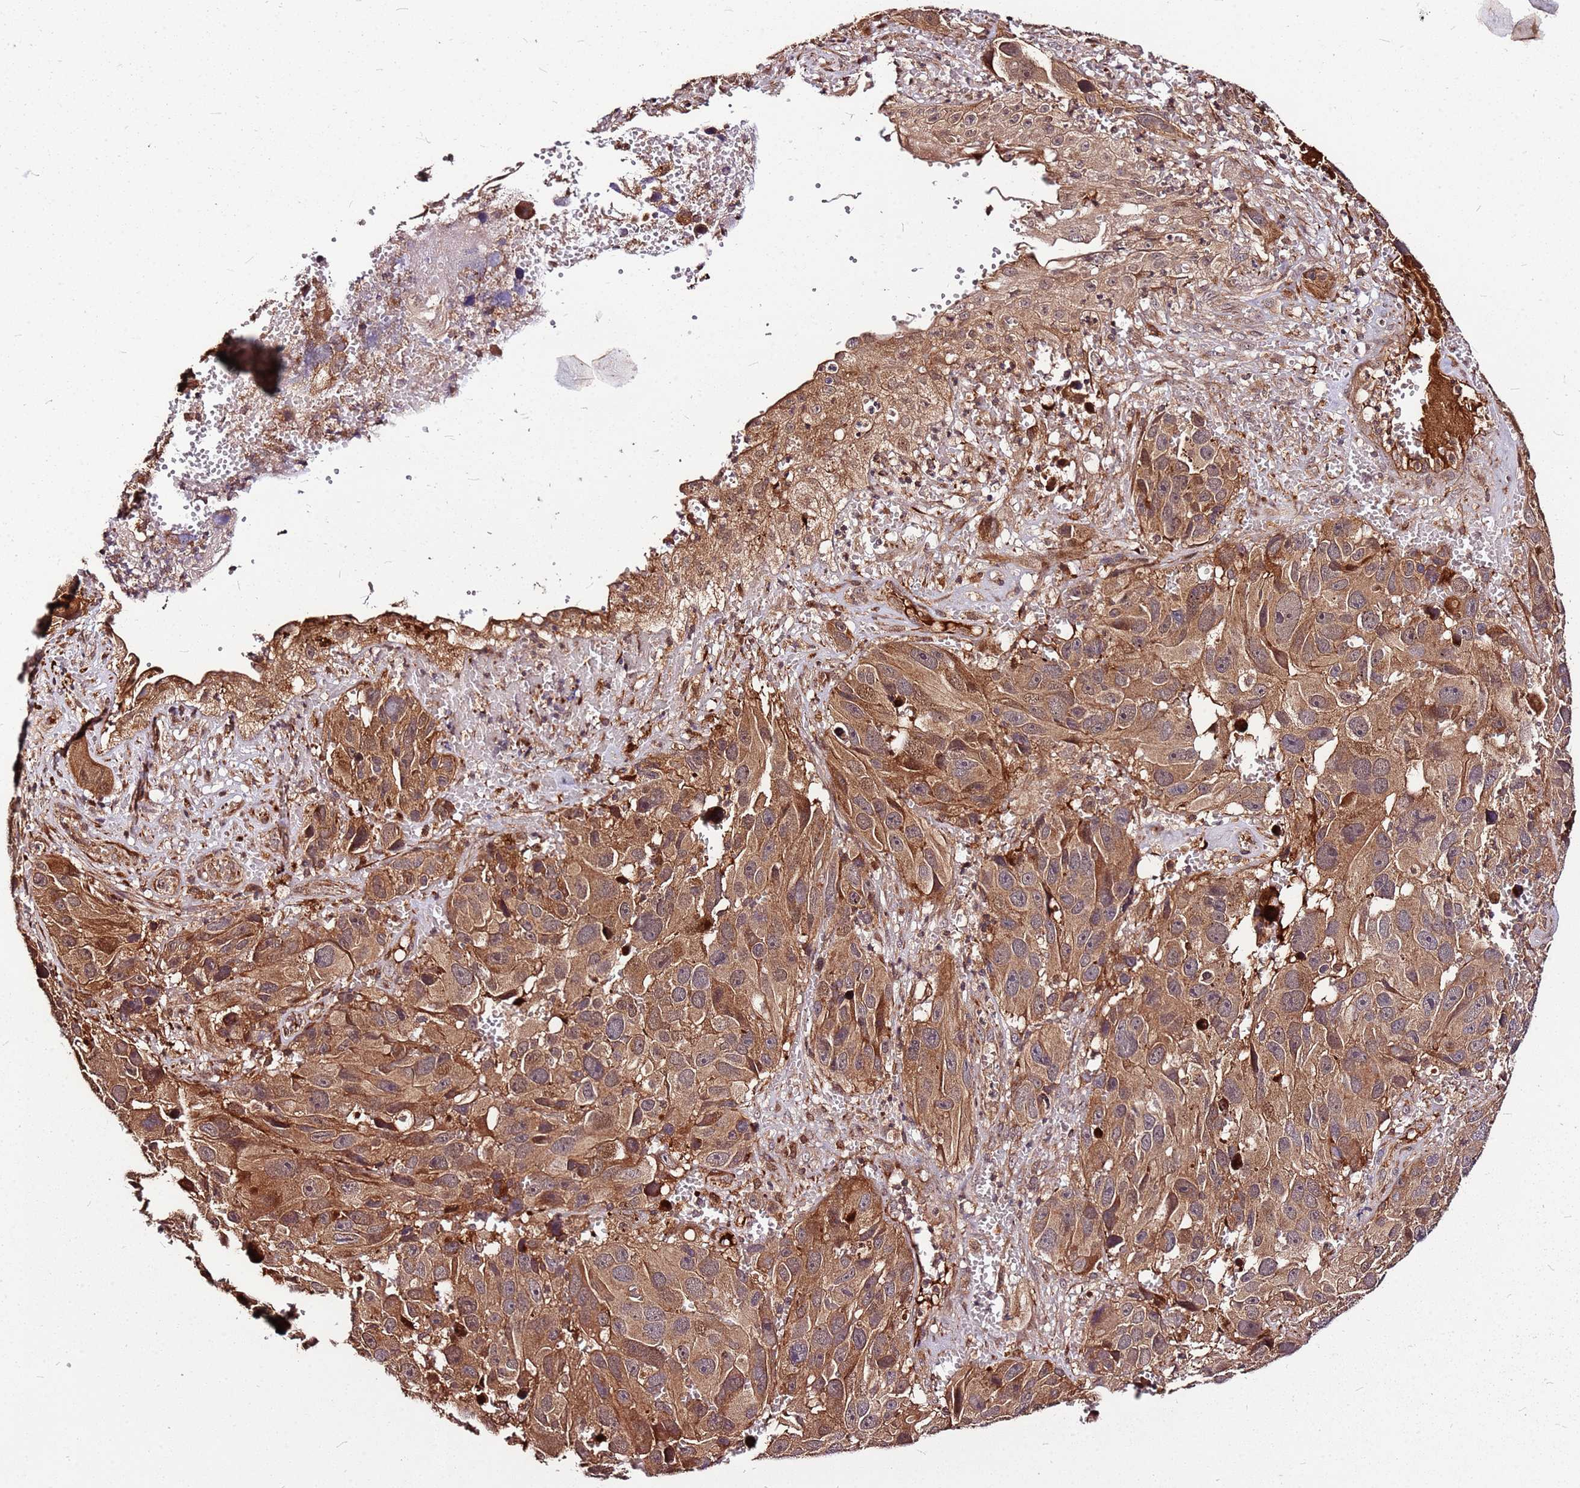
{"staining": {"intensity": "moderate", "quantity": ">75%", "location": "cytoplasmic/membranous"}, "tissue": "melanoma", "cell_type": "Tumor cells", "image_type": "cancer", "snomed": [{"axis": "morphology", "description": "Malignant melanoma, NOS"}, {"axis": "topography", "description": "Skin"}], "caption": "This micrograph reveals IHC staining of human malignant melanoma, with medium moderate cytoplasmic/membranous expression in about >75% of tumor cells.", "gene": "LYPLAL1", "patient": {"sex": "male", "age": 84}}